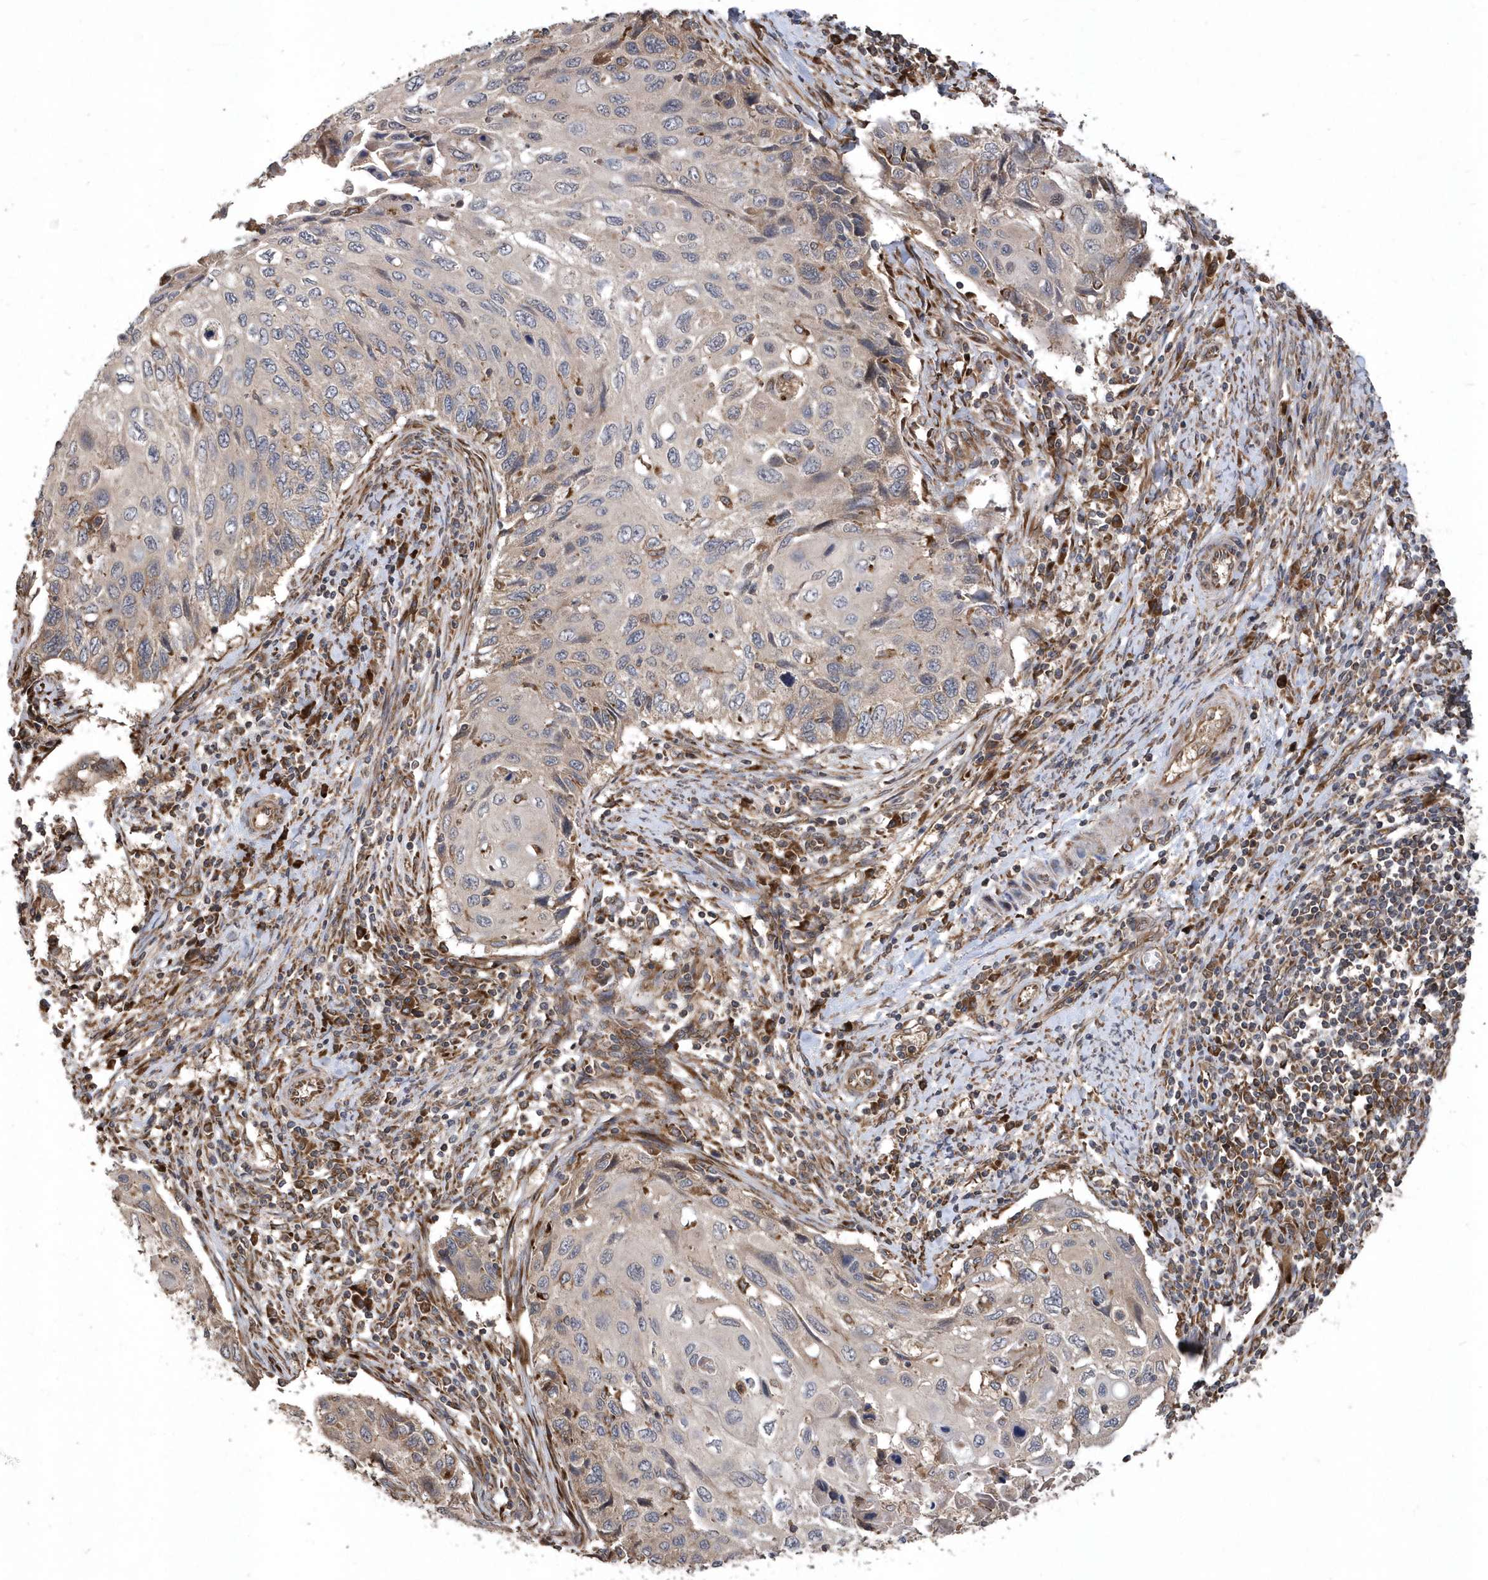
{"staining": {"intensity": "negative", "quantity": "none", "location": "none"}, "tissue": "cervical cancer", "cell_type": "Tumor cells", "image_type": "cancer", "snomed": [{"axis": "morphology", "description": "Squamous cell carcinoma, NOS"}, {"axis": "topography", "description": "Cervix"}], "caption": "Immunohistochemistry (IHC) of human squamous cell carcinoma (cervical) reveals no positivity in tumor cells. (DAB (3,3'-diaminobenzidine) immunohistochemistry, high magnification).", "gene": "WASHC5", "patient": {"sex": "female", "age": 70}}